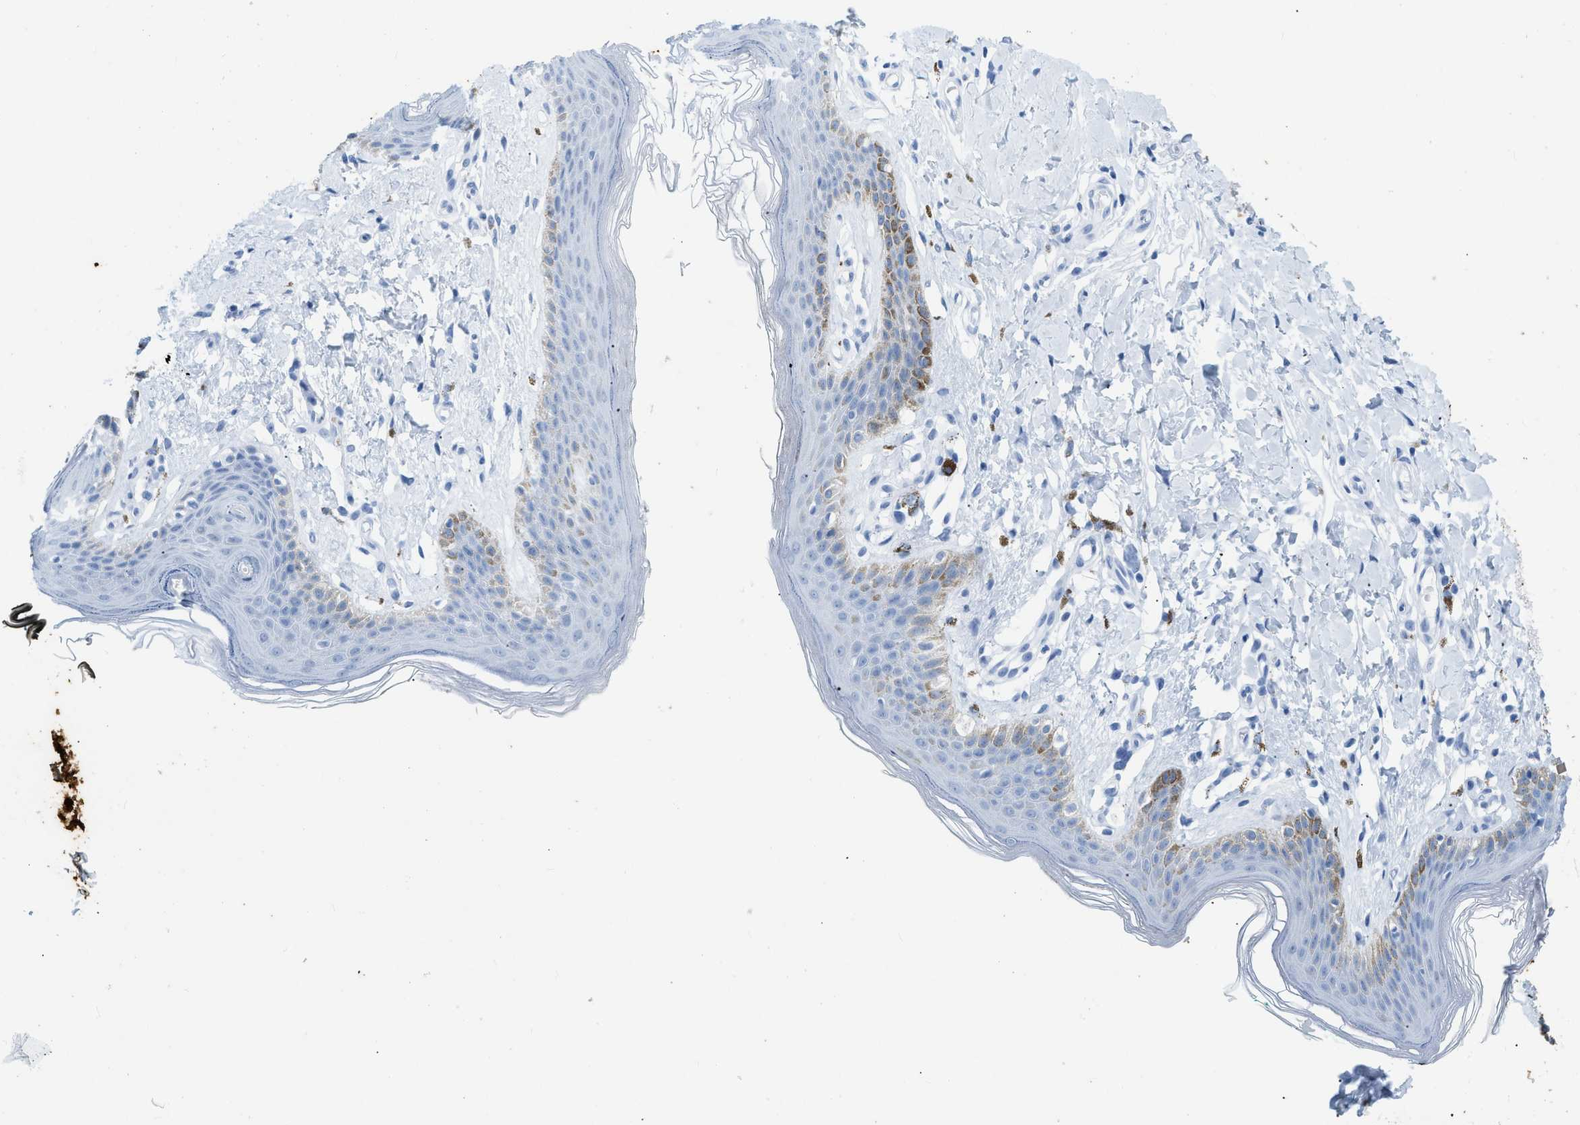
{"staining": {"intensity": "negative", "quantity": "none", "location": "none"}, "tissue": "skin", "cell_type": "Epidermal cells", "image_type": "normal", "snomed": [{"axis": "morphology", "description": "Normal tissue, NOS"}, {"axis": "topography", "description": "Vulva"}], "caption": "Epidermal cells show no significant expression in normal skin.", "gene": "DES", "patient": {"sex": "female", "age": 66}}